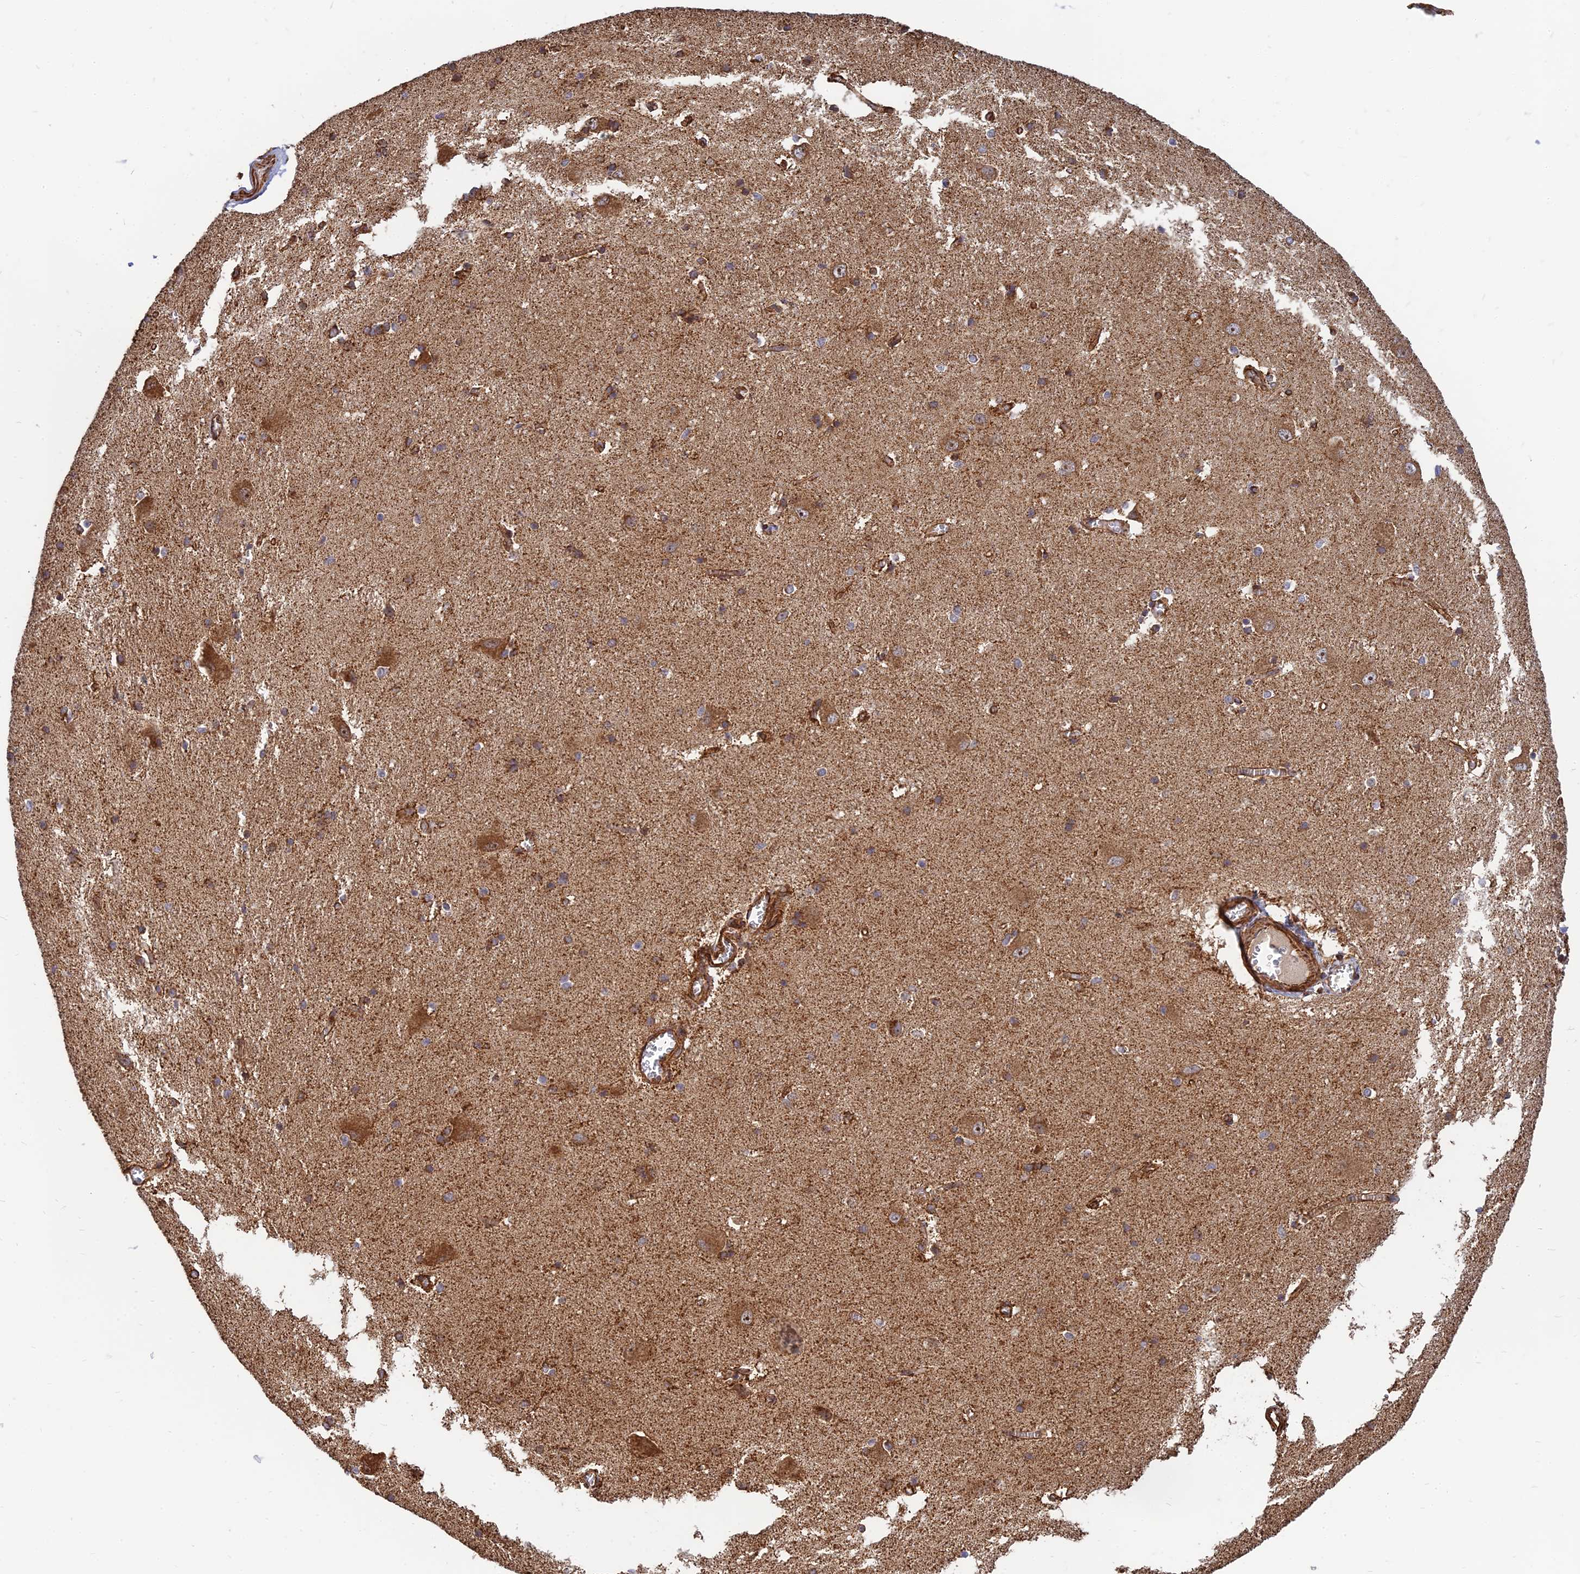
{"staining": {"intensity": "moderate", "quantity": "25%-75%", "location": "cytoplasmic/membranous"}, "tissue": "caudate", "cell_type": "Glial cells", "image_type": "normal", "snomed": [{"axis": "morphology", "description": "Normal tissue, NOS"}, {"axis": "topography", "description": "Lateral ventricle wall"}], "caption": "Moderate cytoplasmic/membranous positivity for a protein is present in approximately 25%-75% of glial cells of normal caudate using IHC.", "gene": "DSTYK", "patient": {"sex": "male", "age": 37}}